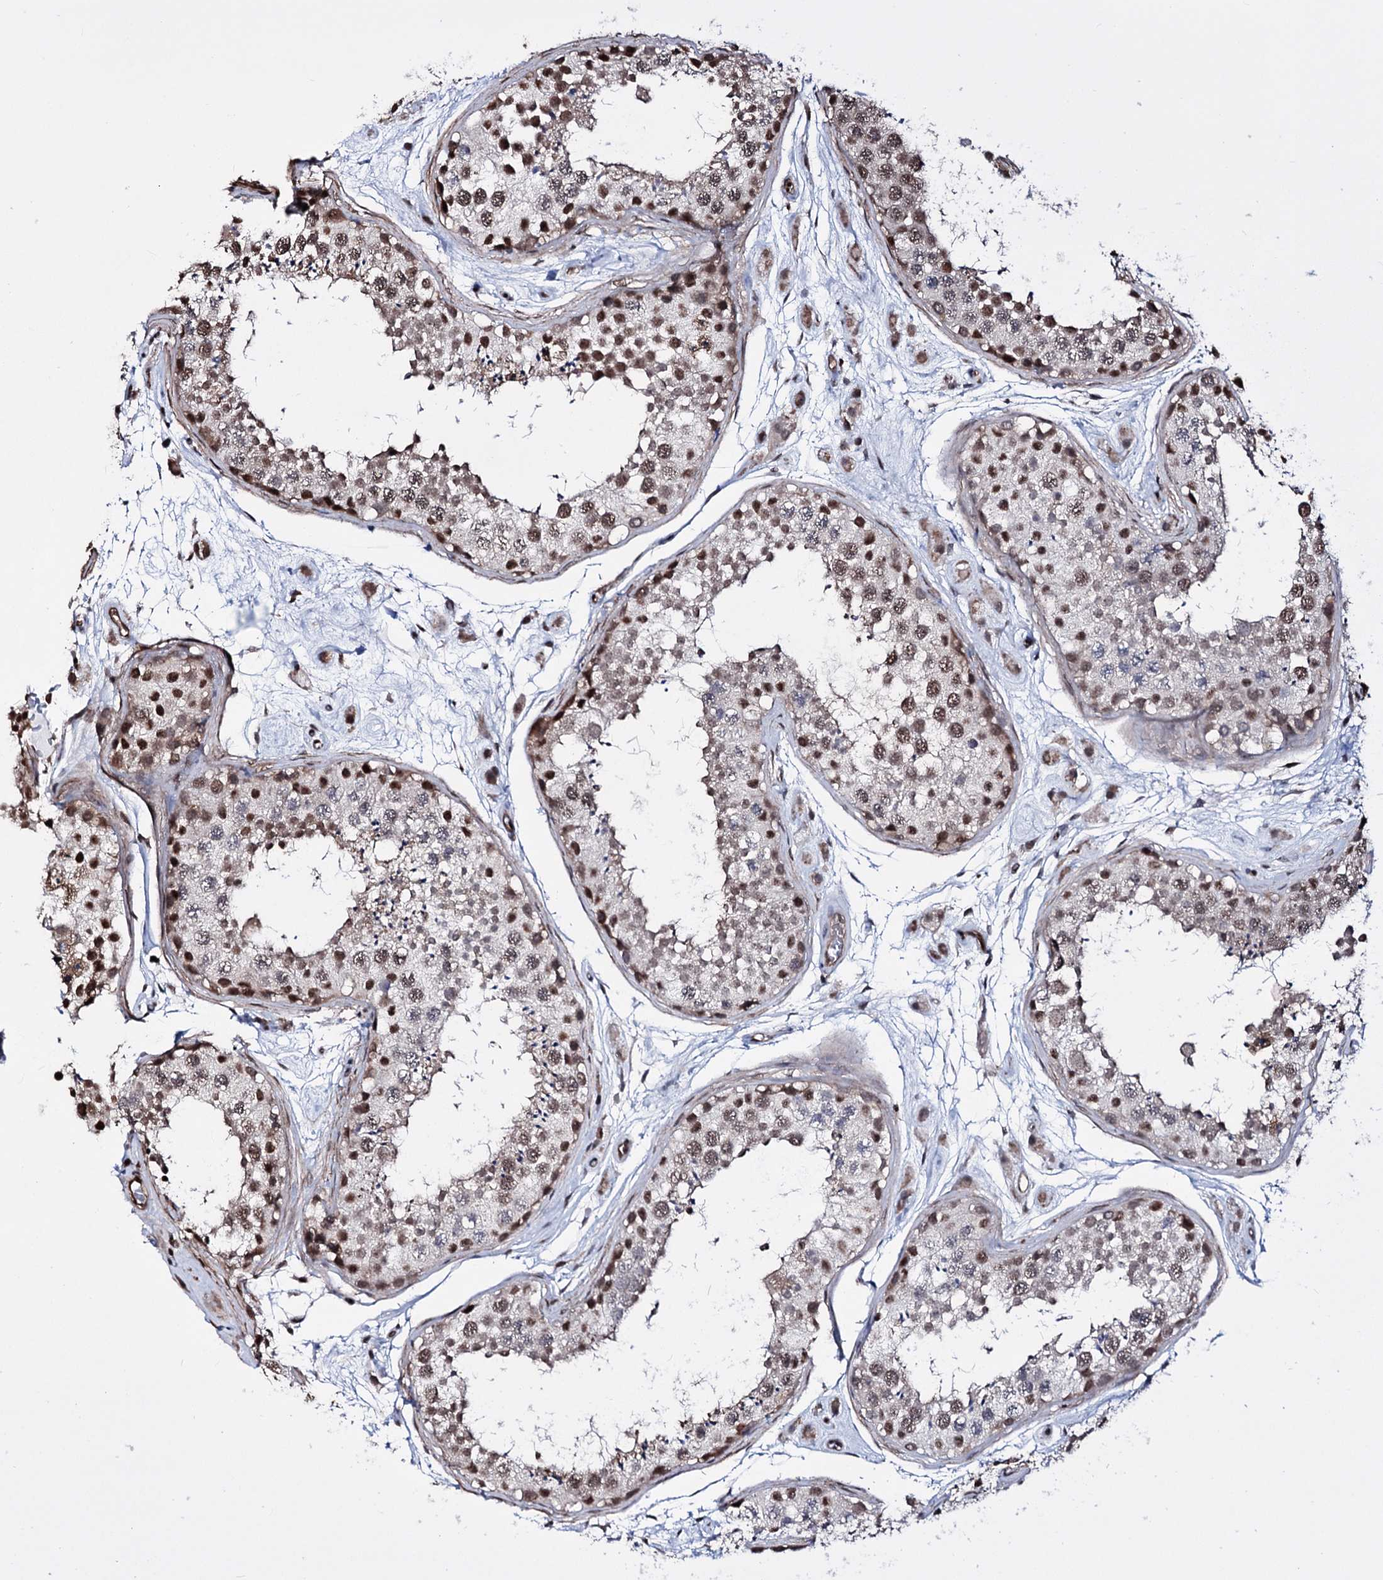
{"staining": {"intensity": "moderate", "quantity": ">75%", "location": "nuclear"}, "tissue": "testis", "cell_type": "Cells in seminiferous ducts", "image_type": "normal", "snomed": [{"axis": "morphology", "description": "Normal tissue, NOS"}, {"axis": "topography", "description": "Testis"}], "caption": "This photomicrograph exhibits immunohistochemistry staining of benign testis, with medium moderate nuclear positivity in about >75% of cells in seminiferous ducts.", "gene": "CHMP7", "patient": {"sex": "male", "age": 25}}